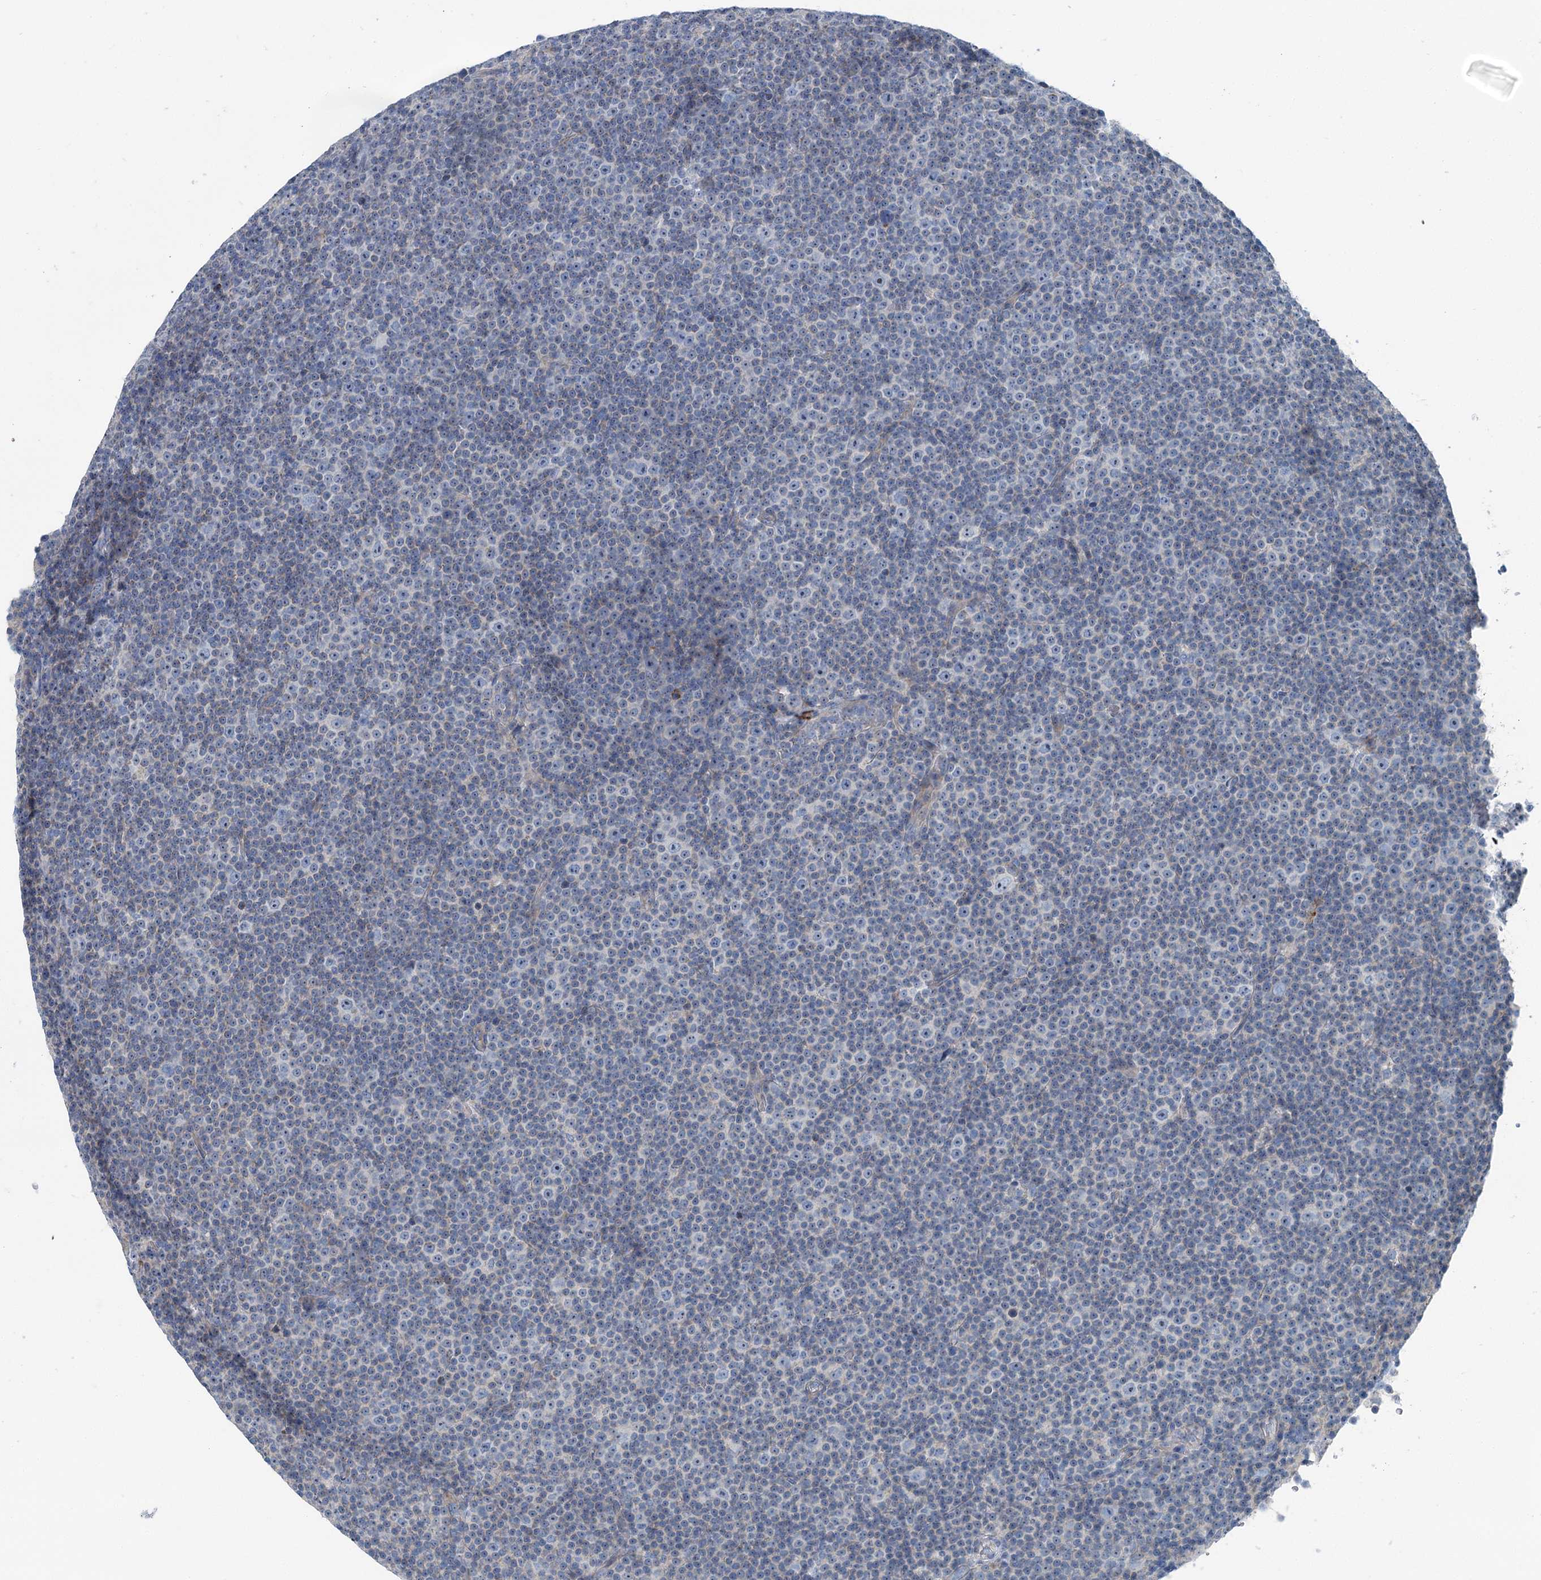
{"staining": {"intensity": "negative", "quantity": "none", "location": "none"}, "tissue": "lymphoma", "cell_type": "Tumor cells", "image_type": "cancer", "snomed": [{"axis": "morphology", "description": "Malignant lymphoma, non-Hodgkin's type, Low grade"}, {"axis": "topography", "description": "Lymph node"}], "caption": "This is an immunohistochemistry (IHC) micrograph of human lymphoma. There is no expression in tumor cells.", "gene": "MARK2", "patient": {"sex": "female", "age": 67}}